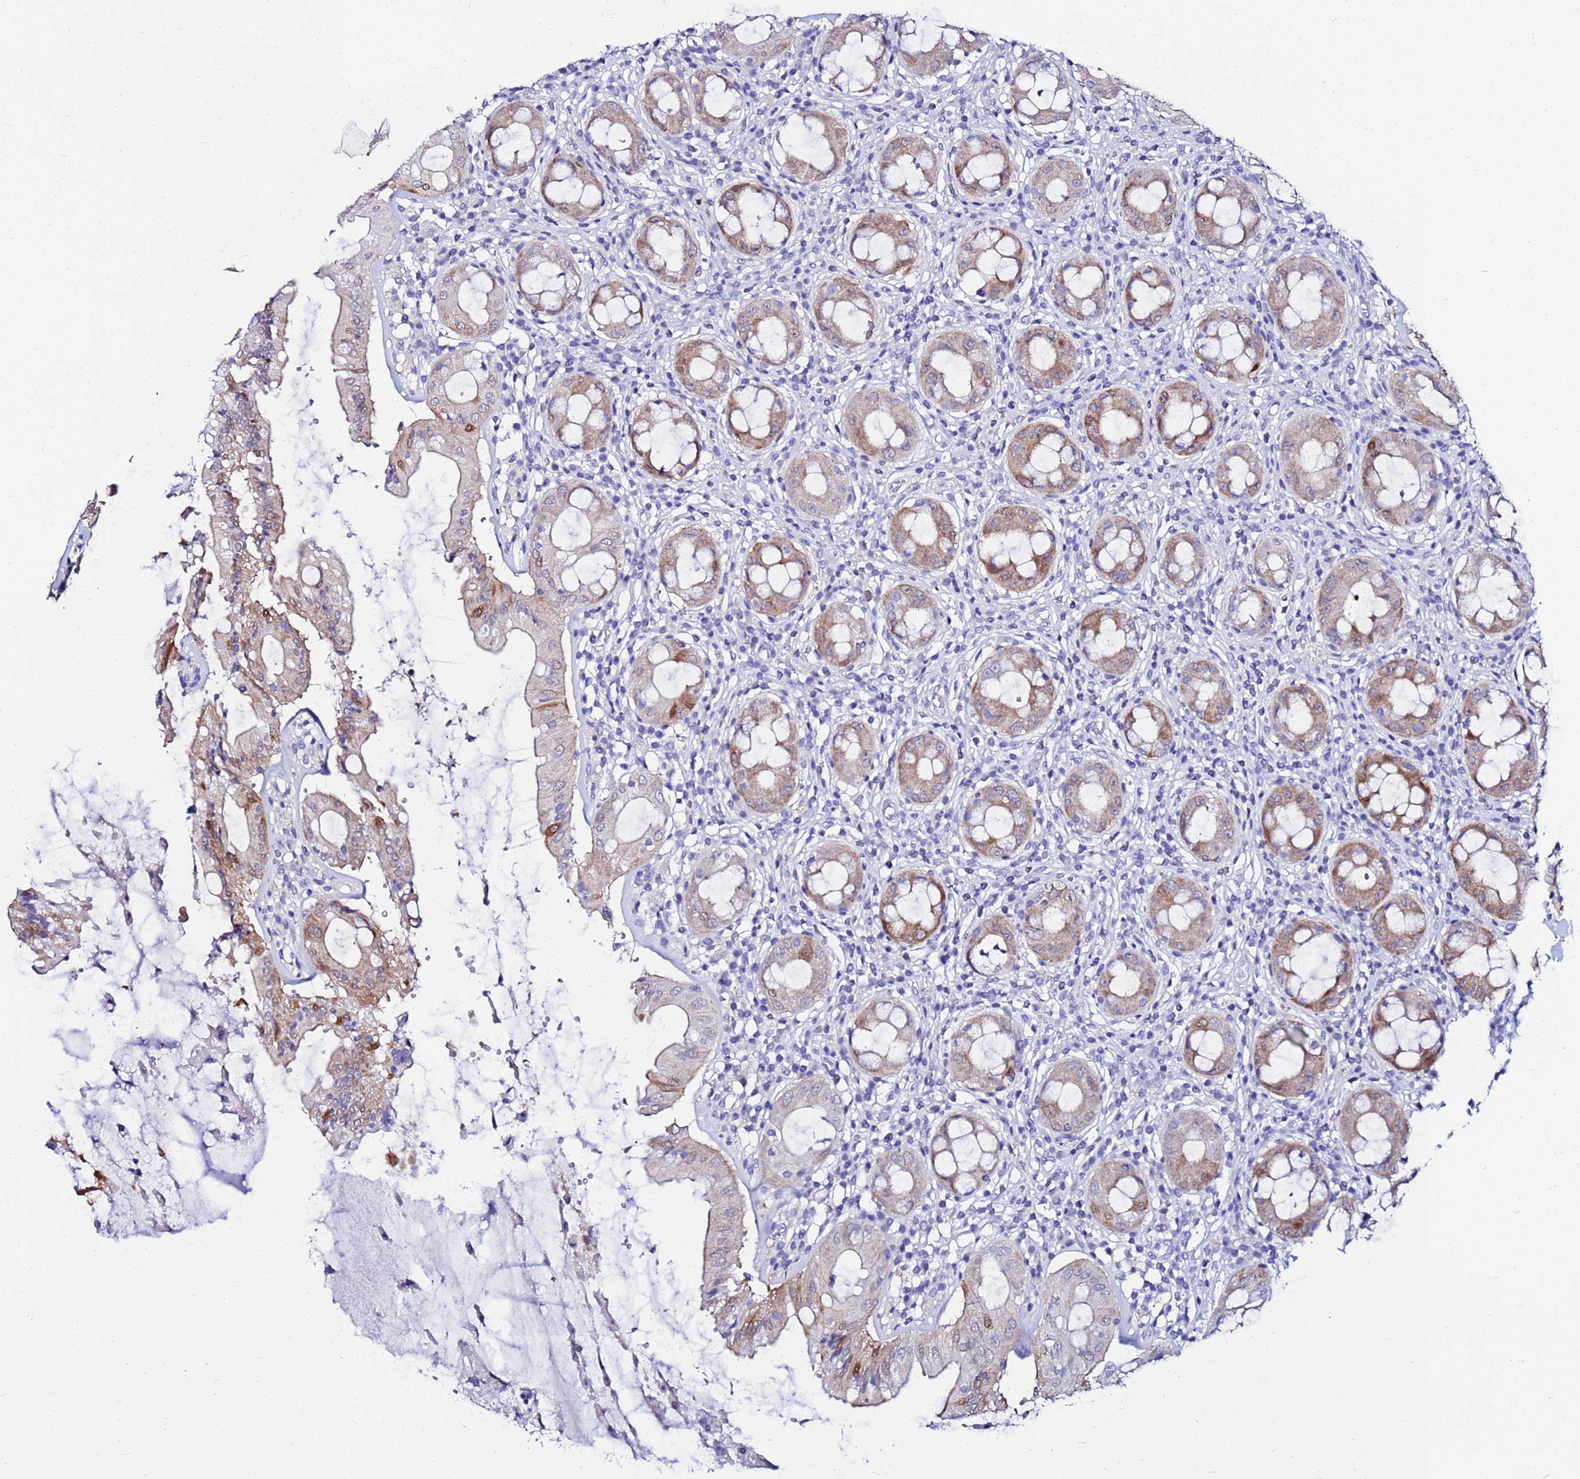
{"staining": {"intensity": "strong", "quantity": "25%-75%", "location": "cytoplasmic/membranous,nuclear"}, "tissue": "rectum", "cell_type": "Glandular cells", "image_type": "normal", "snomed": [{"axis": "morphology", "description": "Normal tissue, NOS"}, {"axis": "topography", "description": "Rectum"}], "caption": "Immunohistochemical staining of benign human rectum displays strong cytoplasmic/membranous,nuclear protein staining in about 25%-75% of glandular cells.", "gene": "PPP1R14C", "patient": {"sex": "female", "age": 57}}